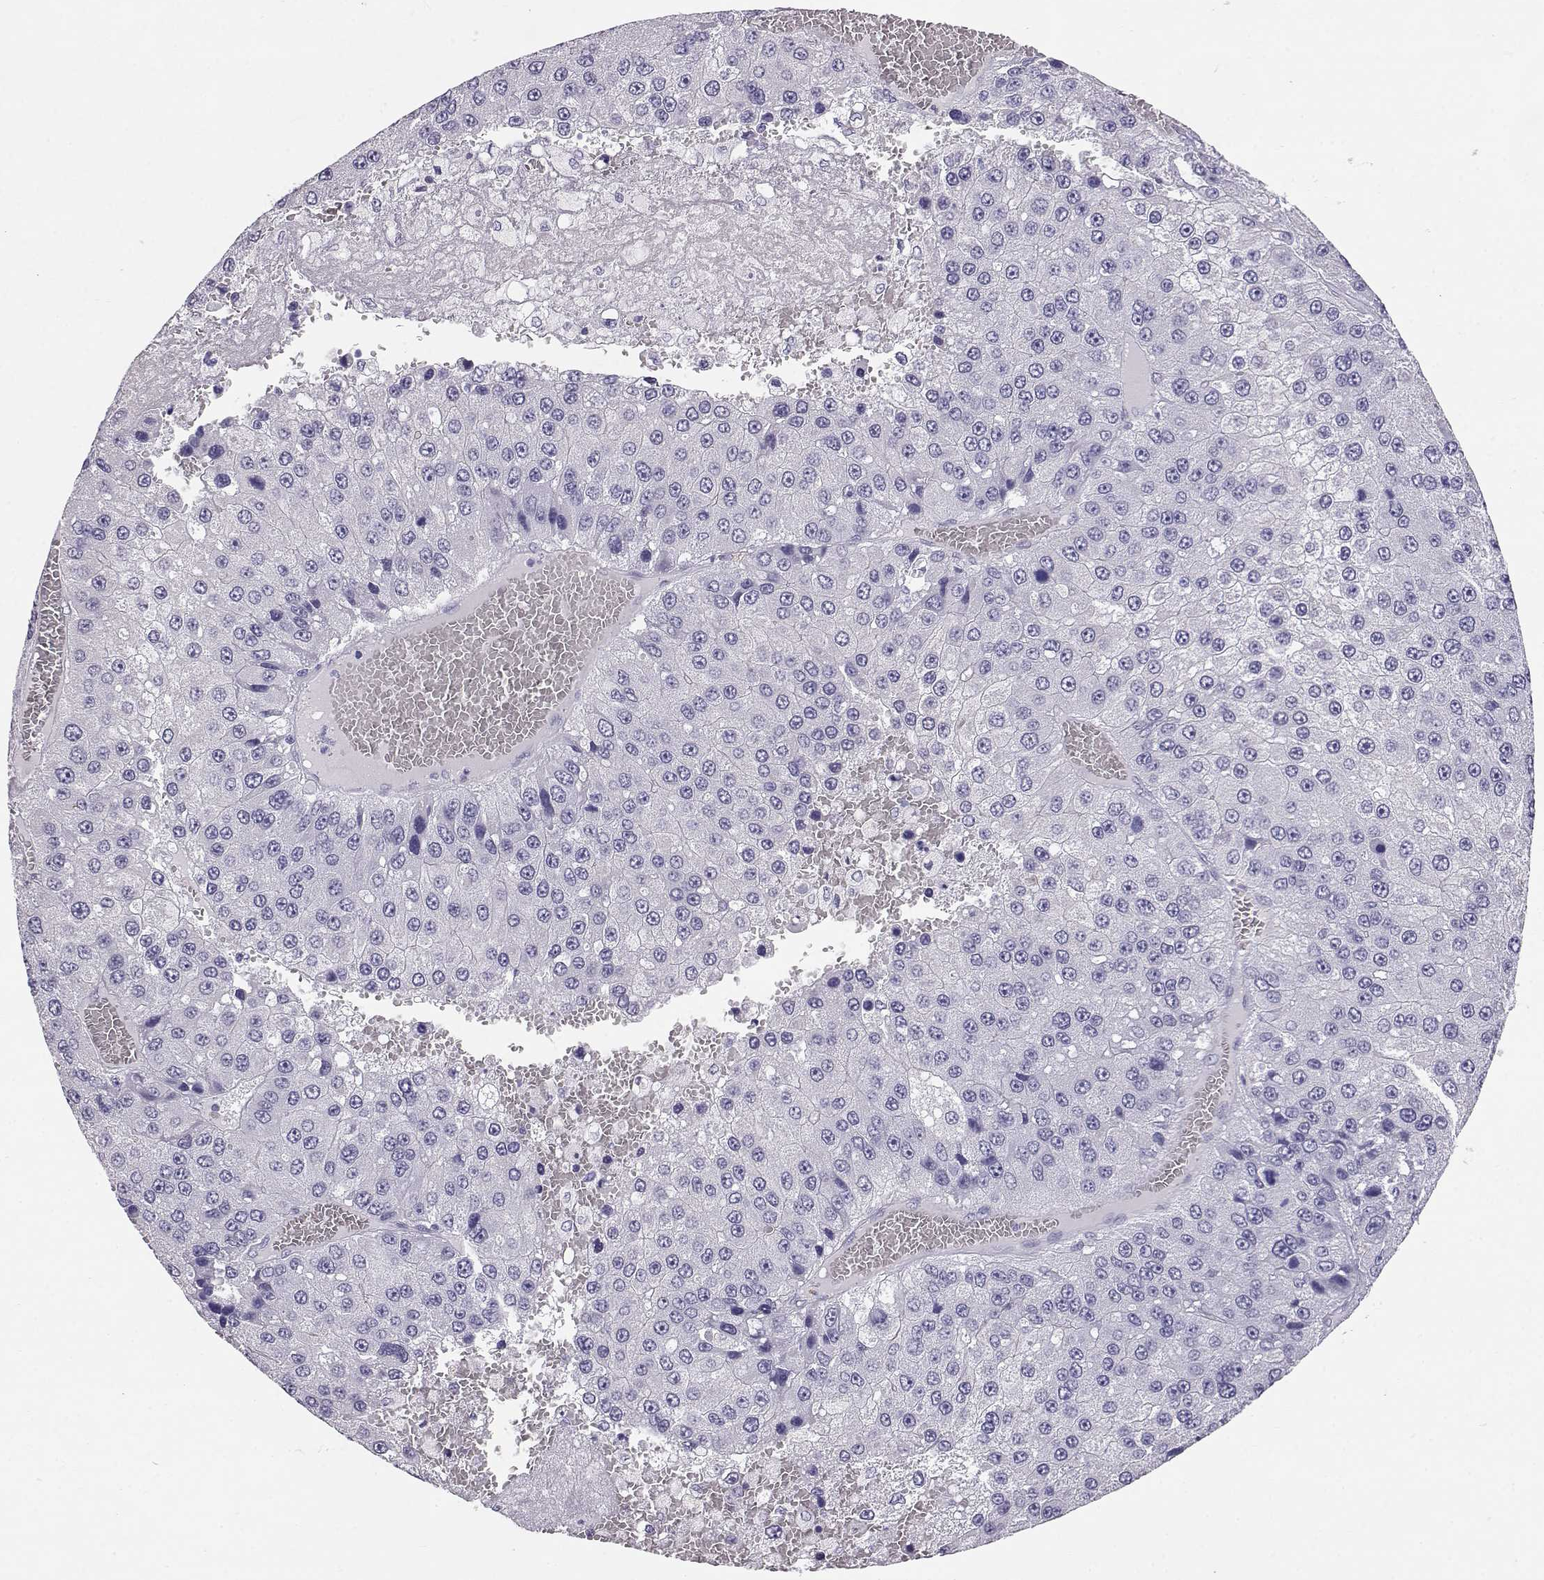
{"staining": {"intensity": "negative", "quantity": "none", "location": "none"}, "tissue": "liver cancer", "cell_type": "Tumor cells", "image_type": "cancer", "snomed": [{"axis": "morphology", "description": "Carcinoma, Hepatocellular, NOS"}, {"axis": "topography", "description": "Liver"}], "caption": "Tumor cells show no significant positivity in hepatocellular carcinoma (liver).", "gene": "ENDOU", "patient": {"sex": "female", "age": 73}}